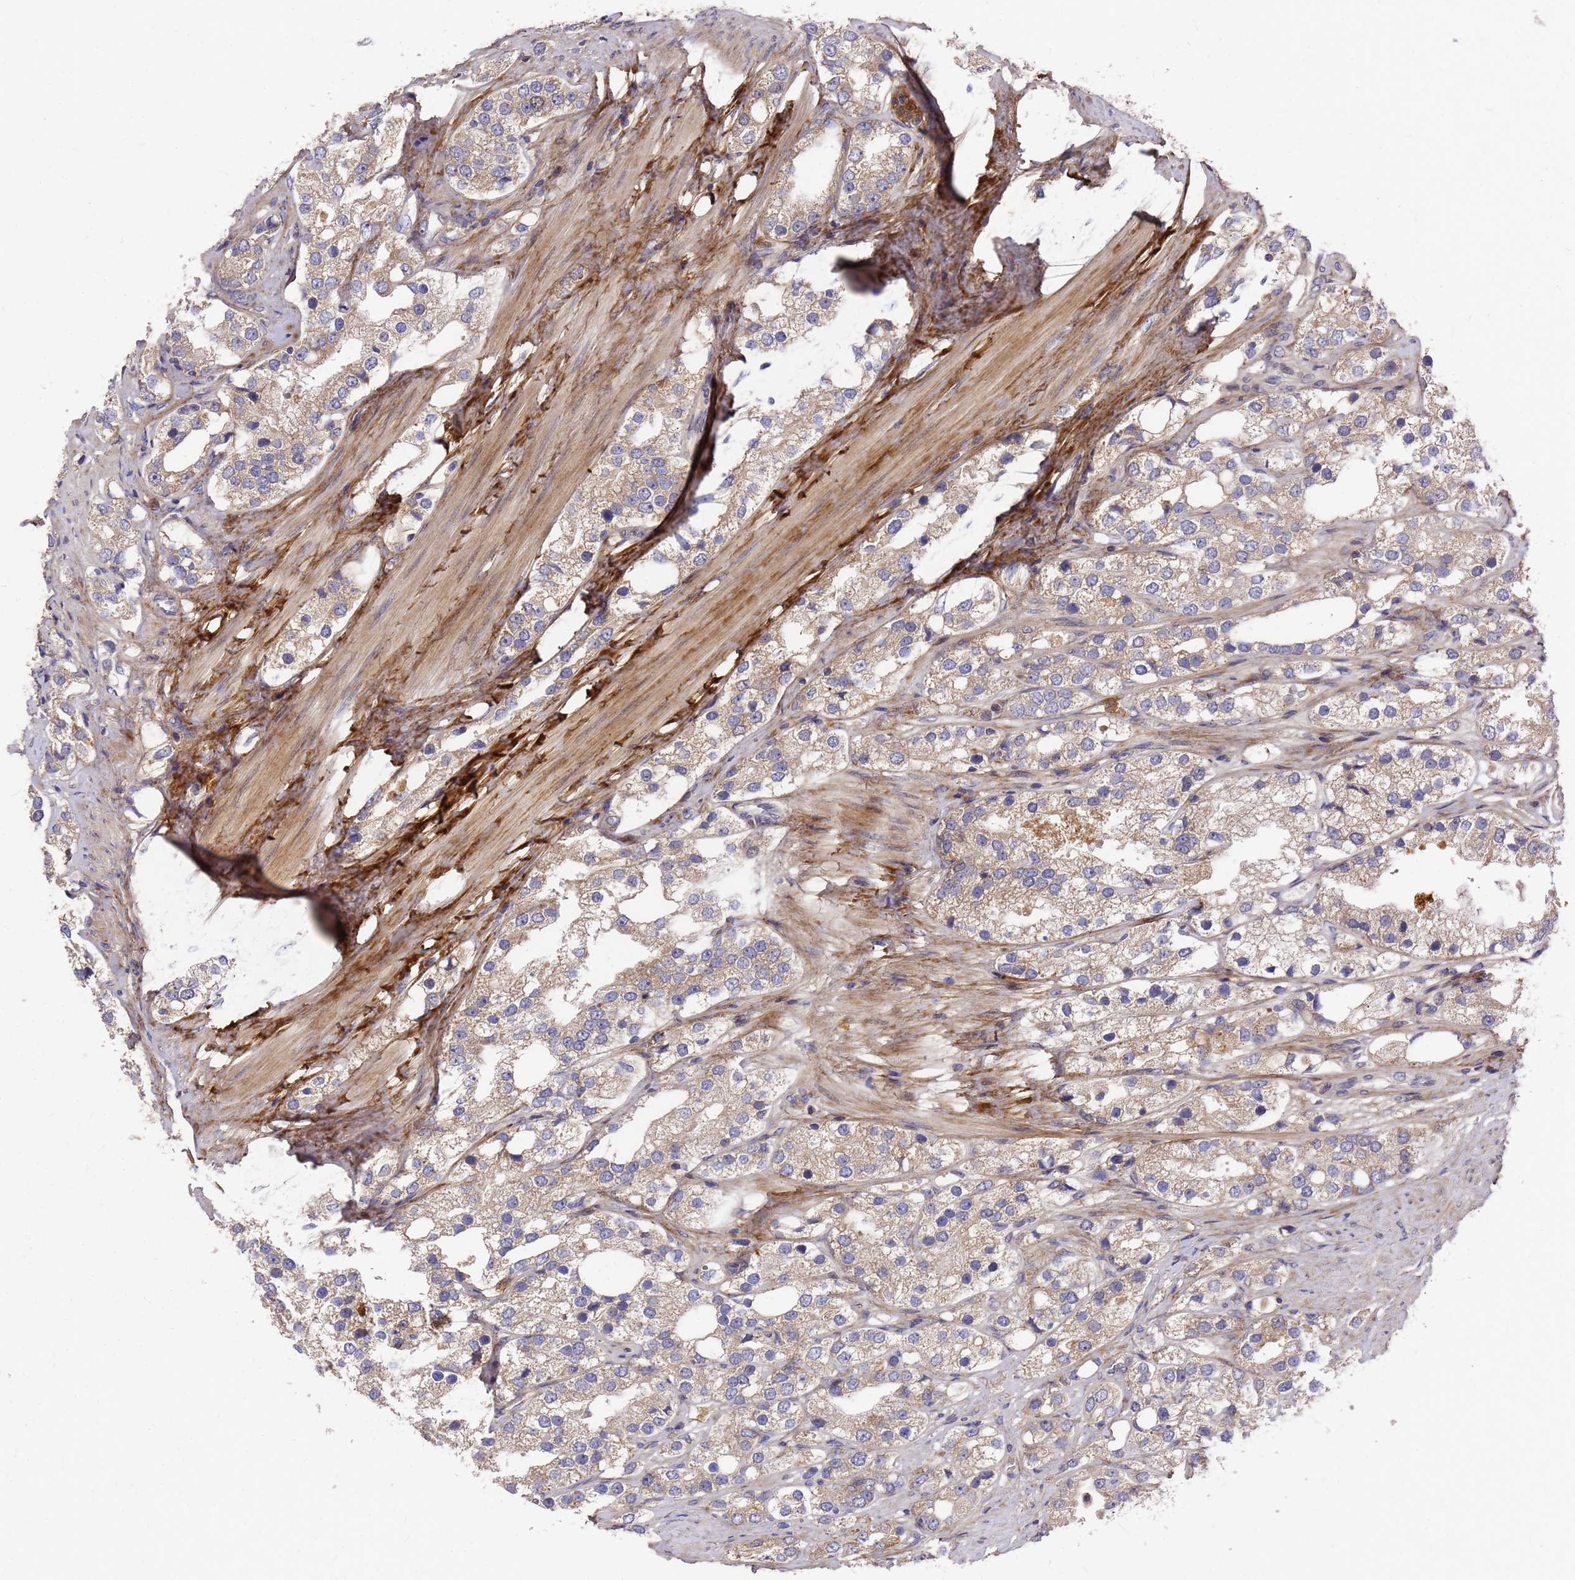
{"staining": {"intensity": "weak", "quantity": ">75%", "location": "cytoplasmic/membranous"}, "tissue": "prostate cancer", "cell_type": "Tumor cells", "image_type": "cancer", "snomed": [{"axis": "morphology", "description": "Adenocarcinoma, NOS"}, {"axis": "topography", "description": "Prostate"}], "caption": "Approximately >75% of tumor cells in human prostate adenocarcinoma reveal weak cytoplasmic/membranous protein positivity as visualized by brown immunohistochemical staining.", "gene": "ZNF717", "patient": {"sex": "male", "age": 79}}